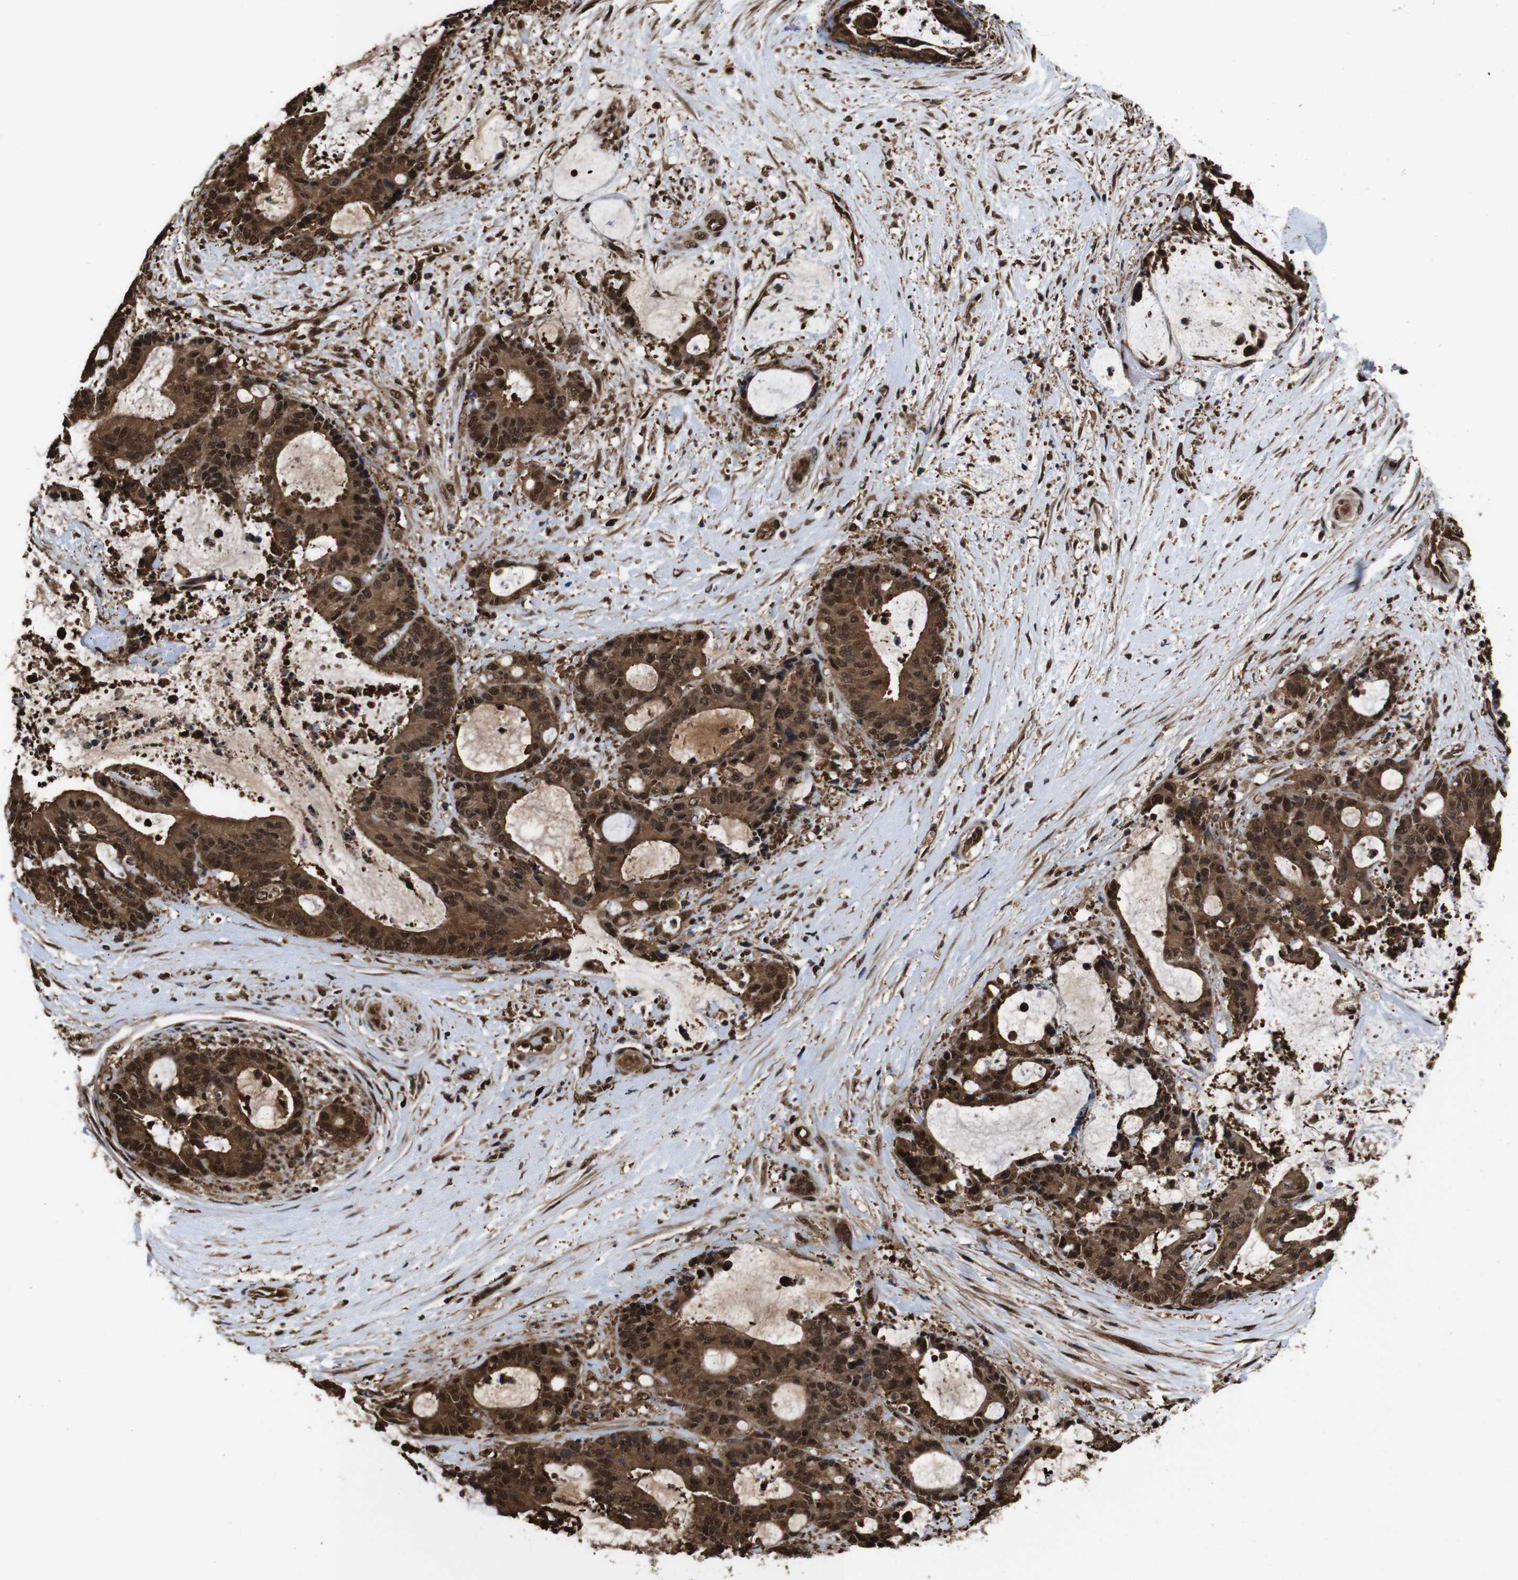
{"staining": {"intensity": "strong", "quantity": ">75%", "location": "cytoplasmic/membranous,nuclear"}, "tissue": "liver cancer", "cell_type": "Tumor cells", "image_type": "cancer", "snomed": [{"axis": "morphology", "description": "Normal tissue, NOS"}, {"axis": "morphology", "description": "Cholangiocarcinoma"}, {"axis": "topography", "description": "Liver"}, {"axis": "topography", "description": "Peripheral nerve tissue"}], "caption": "Liver cancer stained with a brown dye displays strong cytoplasmic/membranous and nuclear positive positivity in approximately >75% of tumor cells.", "gene": "VCP", "patient": {"sex": "female", "age": 73}}